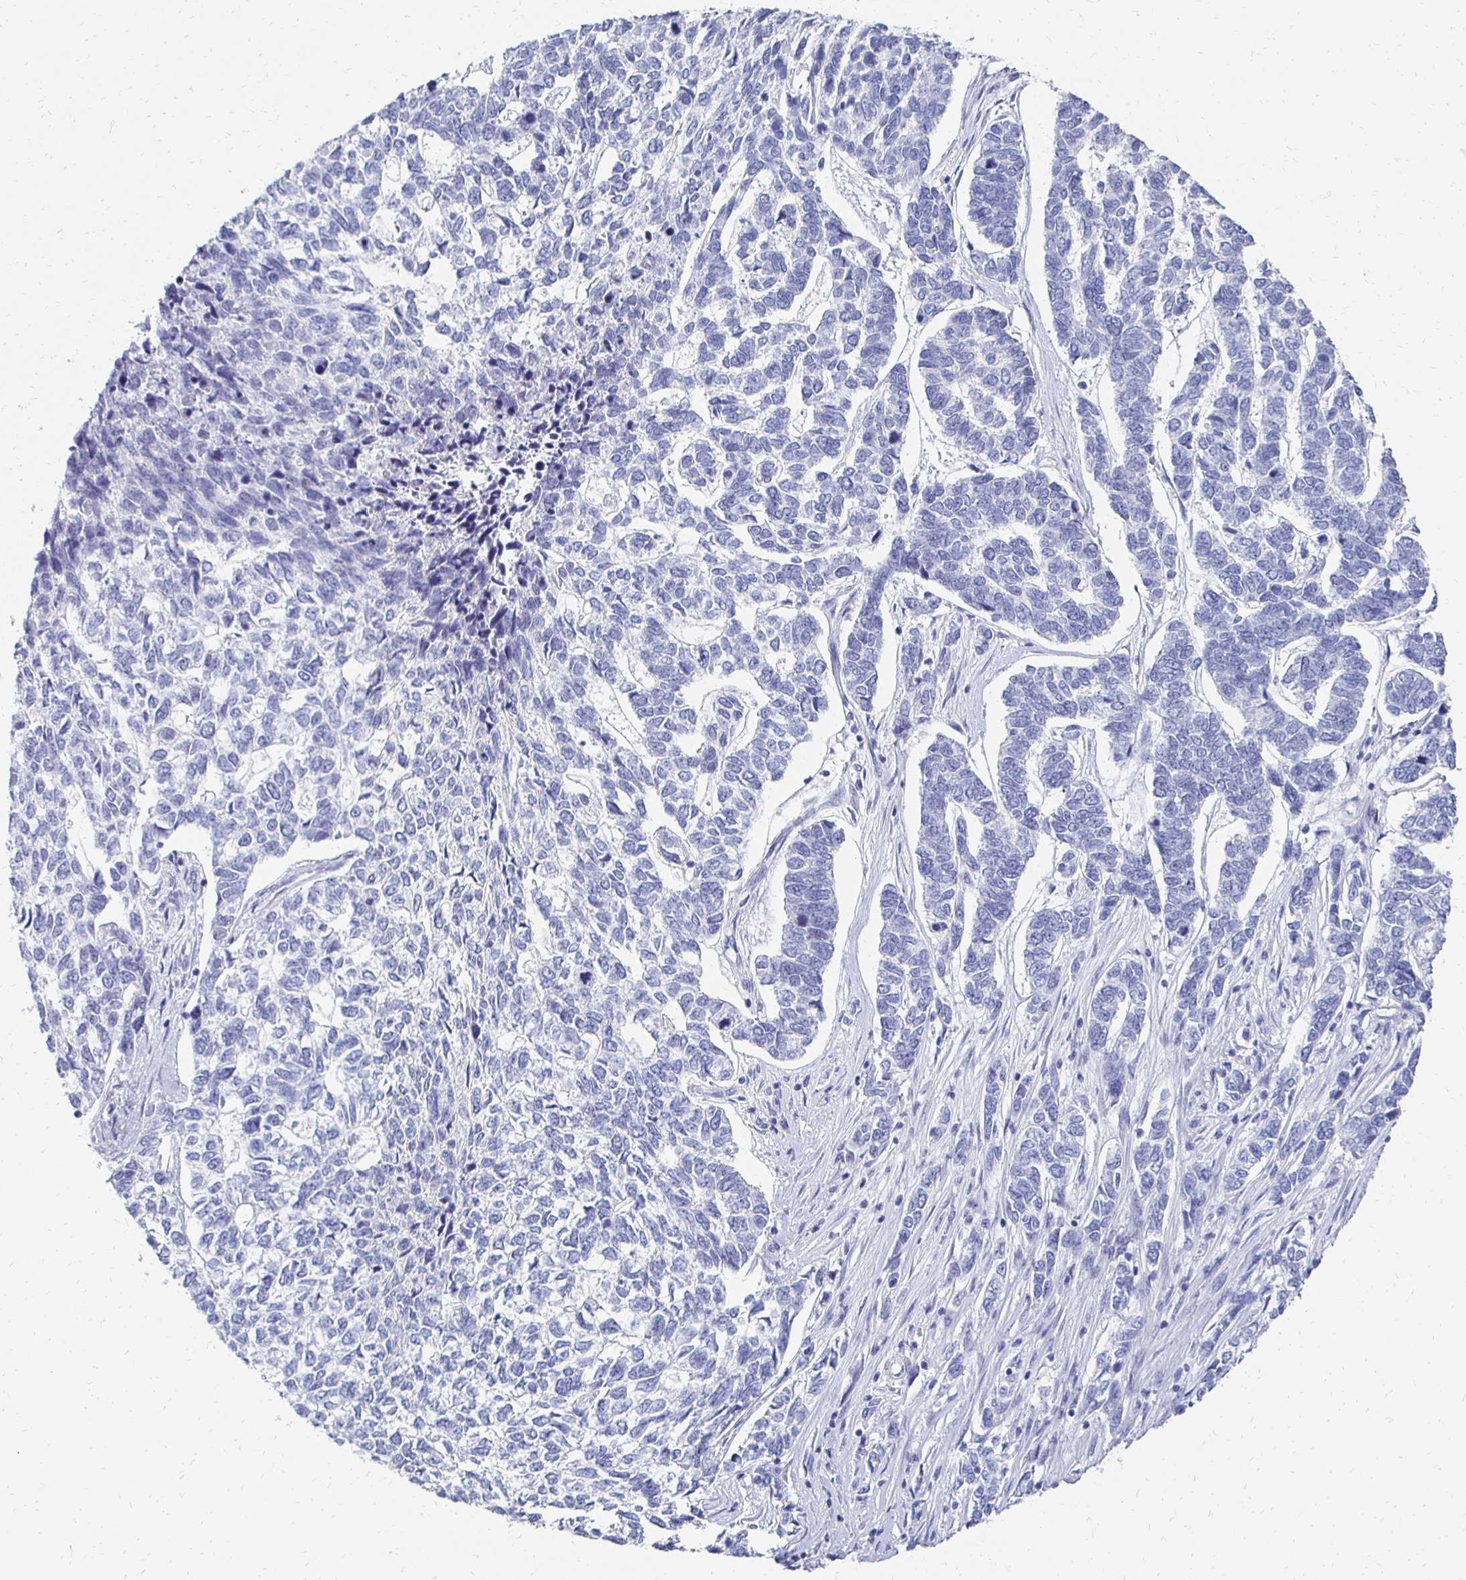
{"staining": {"intensity": "negative", "quantity": "none", "location": "none"}, "tissue": "skin cancer", "cell_type": "Tumor cells", "image_type": "cancer", "snomed": [{"axis": "morphology", "description": "Basal cell carcinoma"}, {"axis": "topography", "description": "Skin"}], "caption": "High magnification brightfield microscopy of skin cancer stained with DAB (3,3'-diaminobenzidine) (brown) and counterstained with hematoxylin (blue): tumor cells show no significant positivity. (Brightfield microscopy of DAB (3,3'-diaminobenzidine) immunohistochemistry at high magnification).", "gene": "SYCP3", "patient": {"sex": "female", "age": 65}}